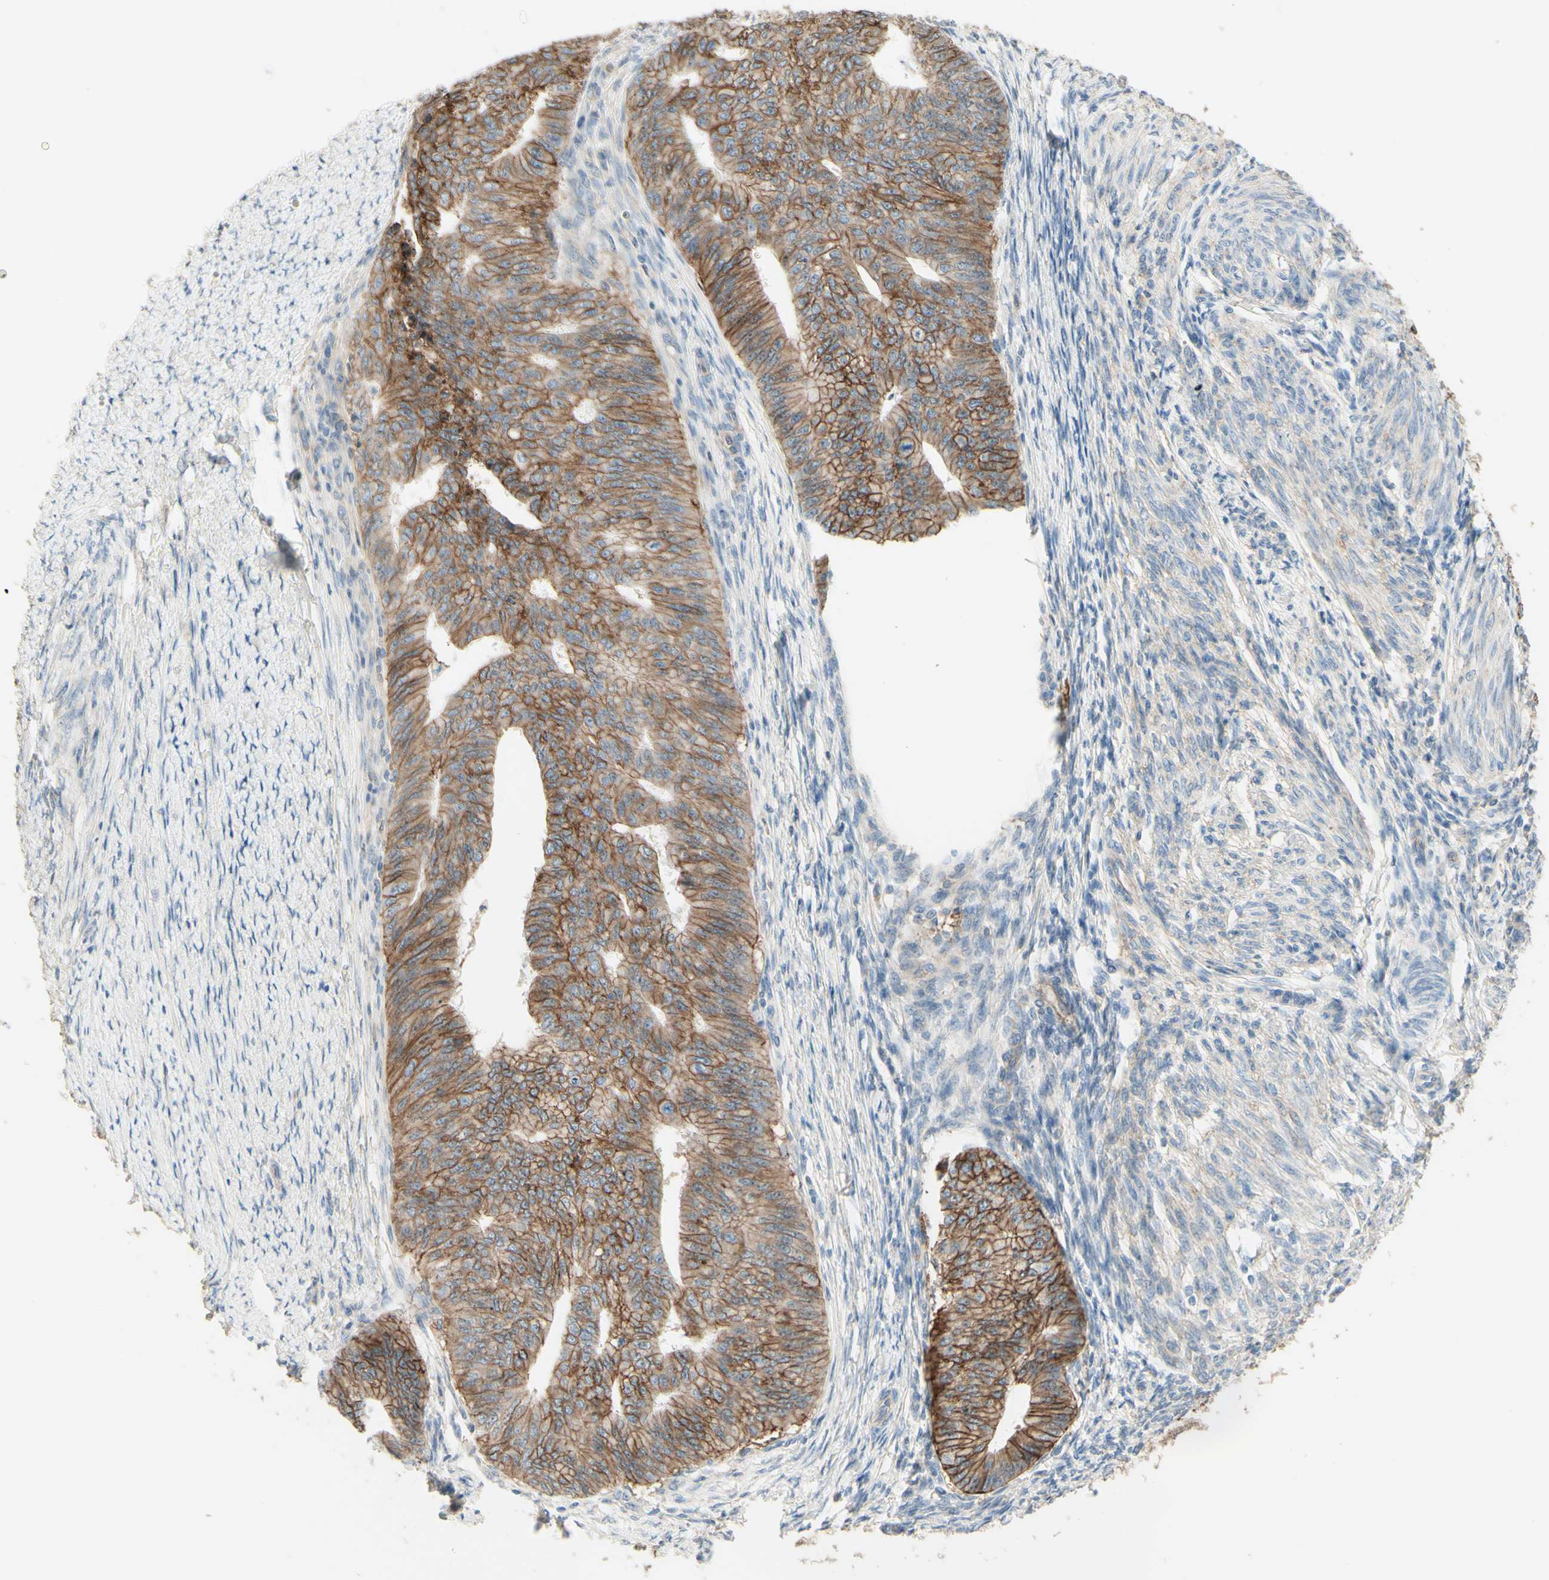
{"staining": {"intensity": "moderate", "quantity": ">75%", "location": "cytoplasmic/membranous"}, "tissue": "endometrial cancer", "cell_type": "Tumor cells", "image_type": "cancer", "snomed": [{"axis": "morphology", "description": "Adenocarcinoma, NOS"}, {"axis": "topography", "description": "Endometrium"}], "caption": "Immunohistochemistry micrograph of human adenocarcinoma (endometrial) stained for a protein (brown), which displays medium levels of moderate cytoplasmic/membranous staining in about >75% of tumor cells.", "gene": "RNF149", "patient": {"sex": "female", "age": 32}}